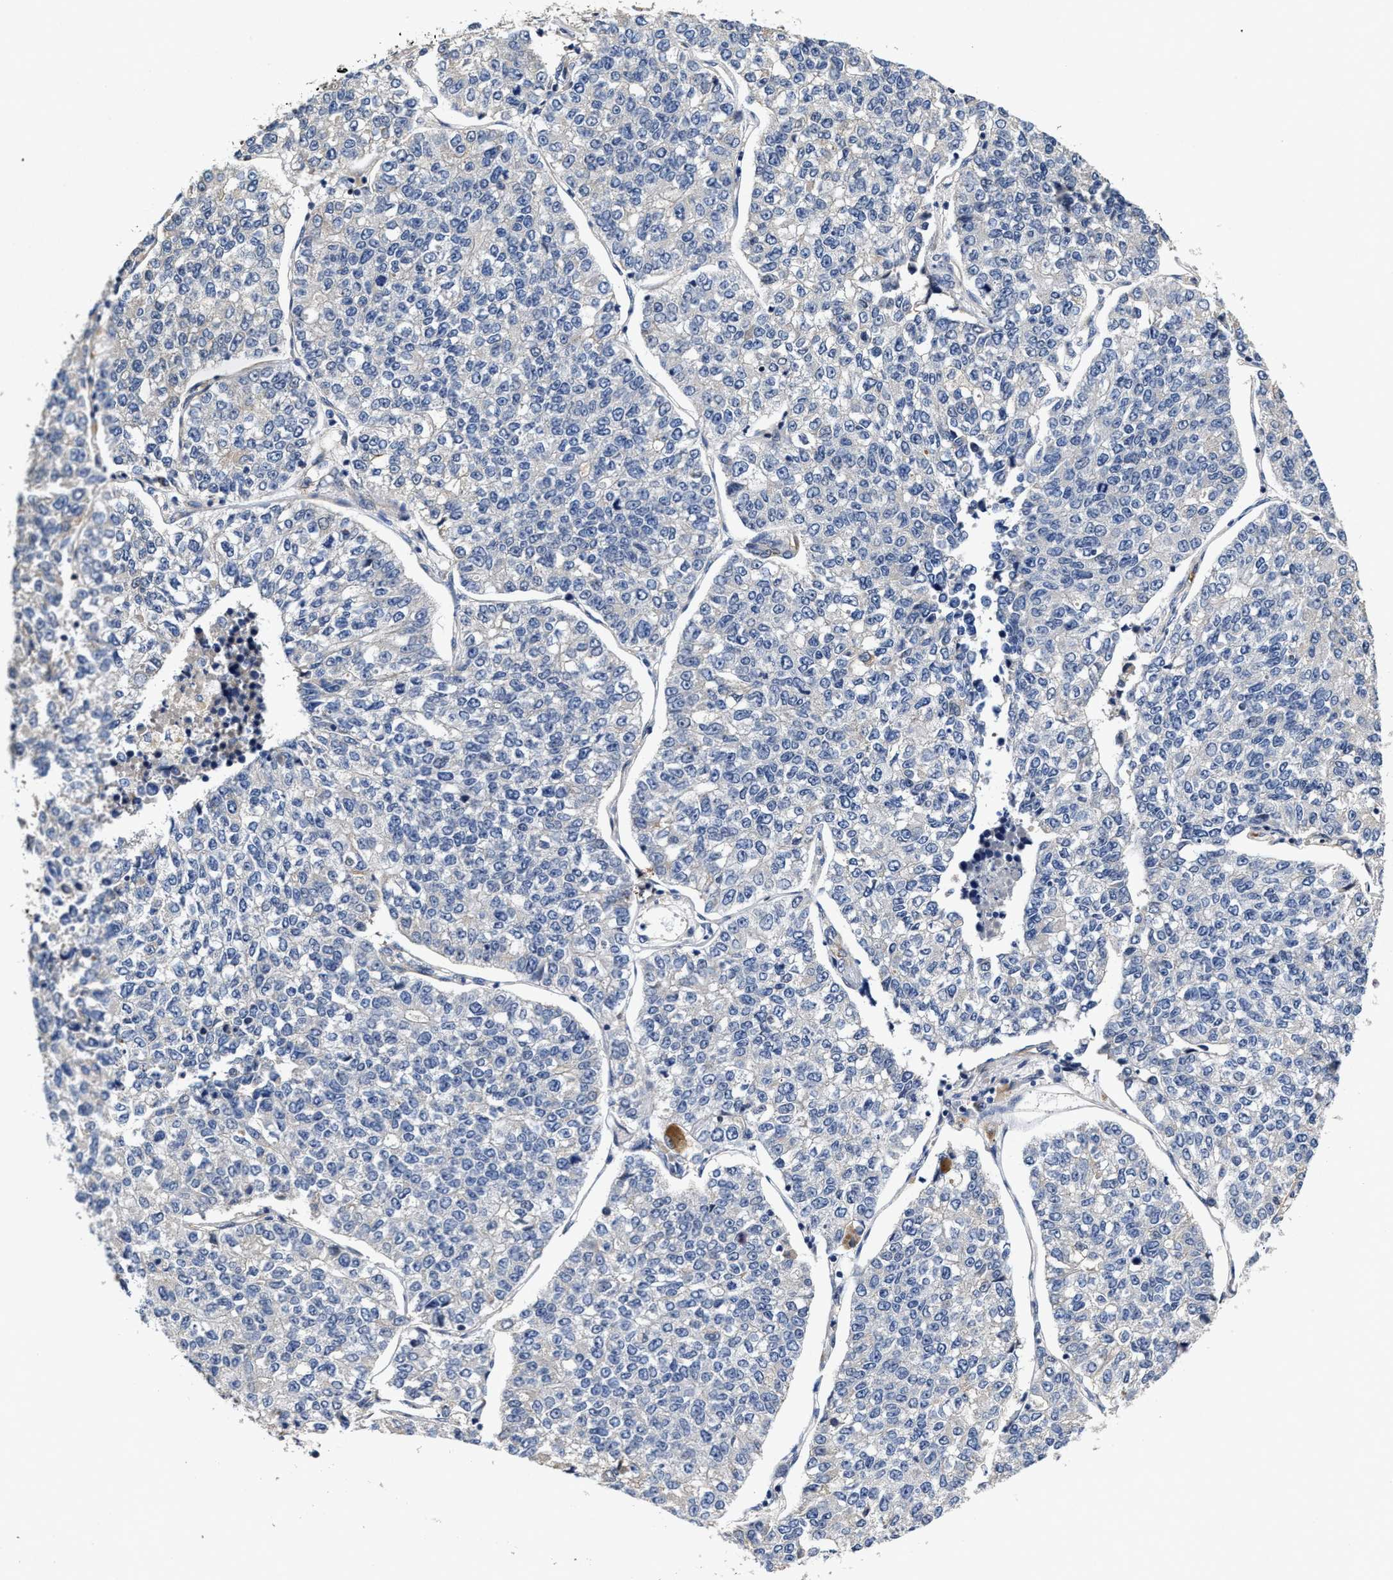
{"staining": {"intensity": "negative", "quantity": "none", "location": "none"}, "tissue": "lung cancer", "cell_type": "Tumor cells", "image_type": "cancer", "snomed": [{"axis": "morphology", "description": "Adenocarcinoma, NOS"}, {"axis": "topography", "description": "Lung"}], "caption": "A high-resolution photomicrograph shows immunohistochemistry staining of lung cancer (adenocarcinoma), which displays no significant positivity in tumor cells.", "gene": "TRAF6", "patient": {"sex": "male", "age": 49}}